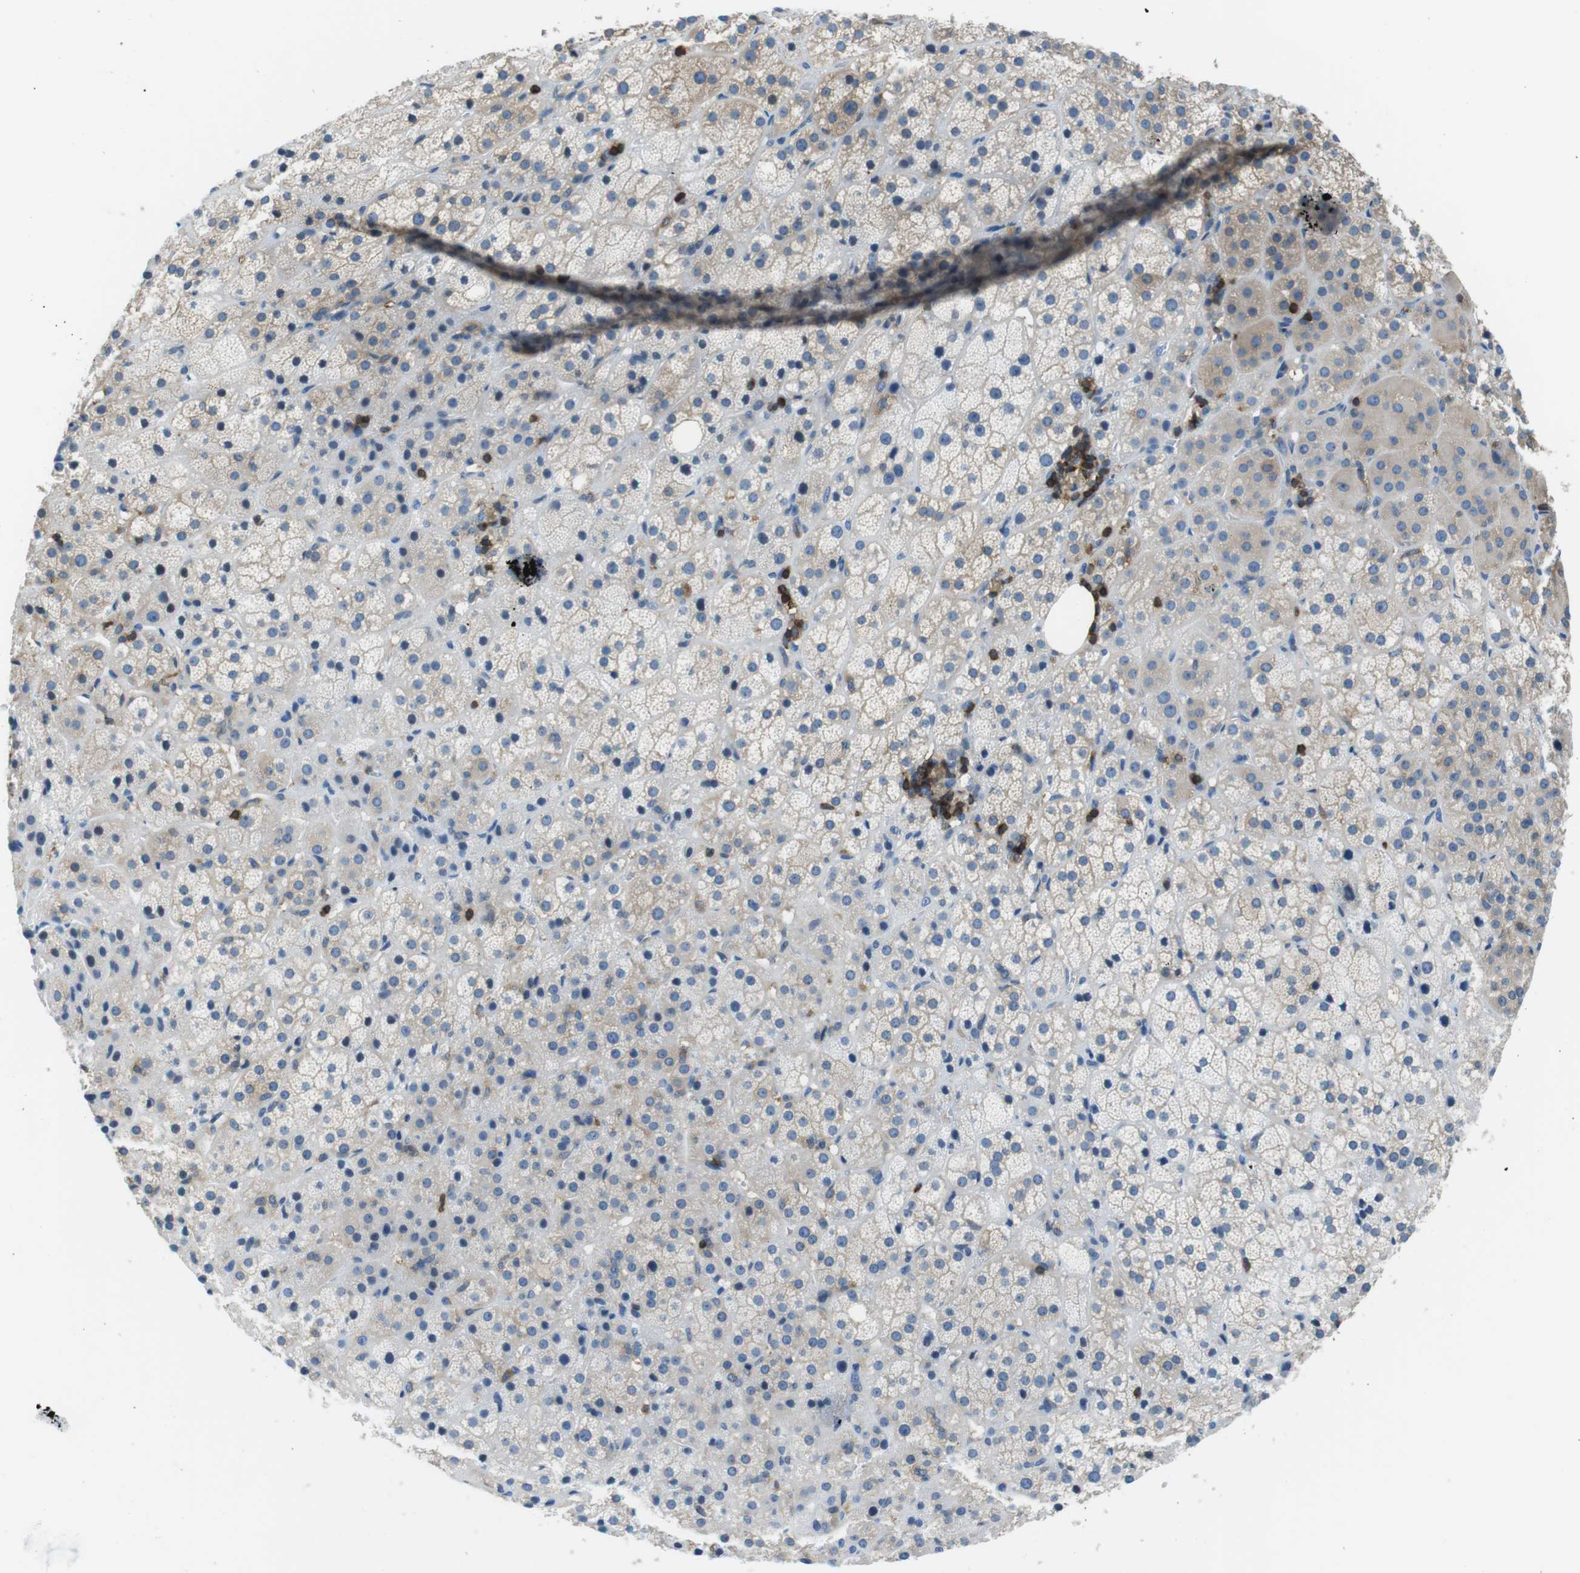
{"staining": {"intensity": "moderate", "quantity": "<25%", "location": "cytoplasmic/membranous"}, "tissue": "adrenal gland", "cell_type": "Glandular cells", "image_type": "normal", "snomed": [{"axis": "morphology", "description": "Normal tissue, NOS"}, {"axis": "topography", "description": "Adrenal gland"}], "caption": "A high-resolution image shows IHC staining of unremarkable adrenal gland, which reveals moderate cytoplasmic/membranous expression in about <25% of glandular cells. (Stains: DAB in brown, nuclei in blue, Microscopy: brightfield microscopy at high magnification).", "gene": "TES", "patient": {"sex": "female", "age": 57}}